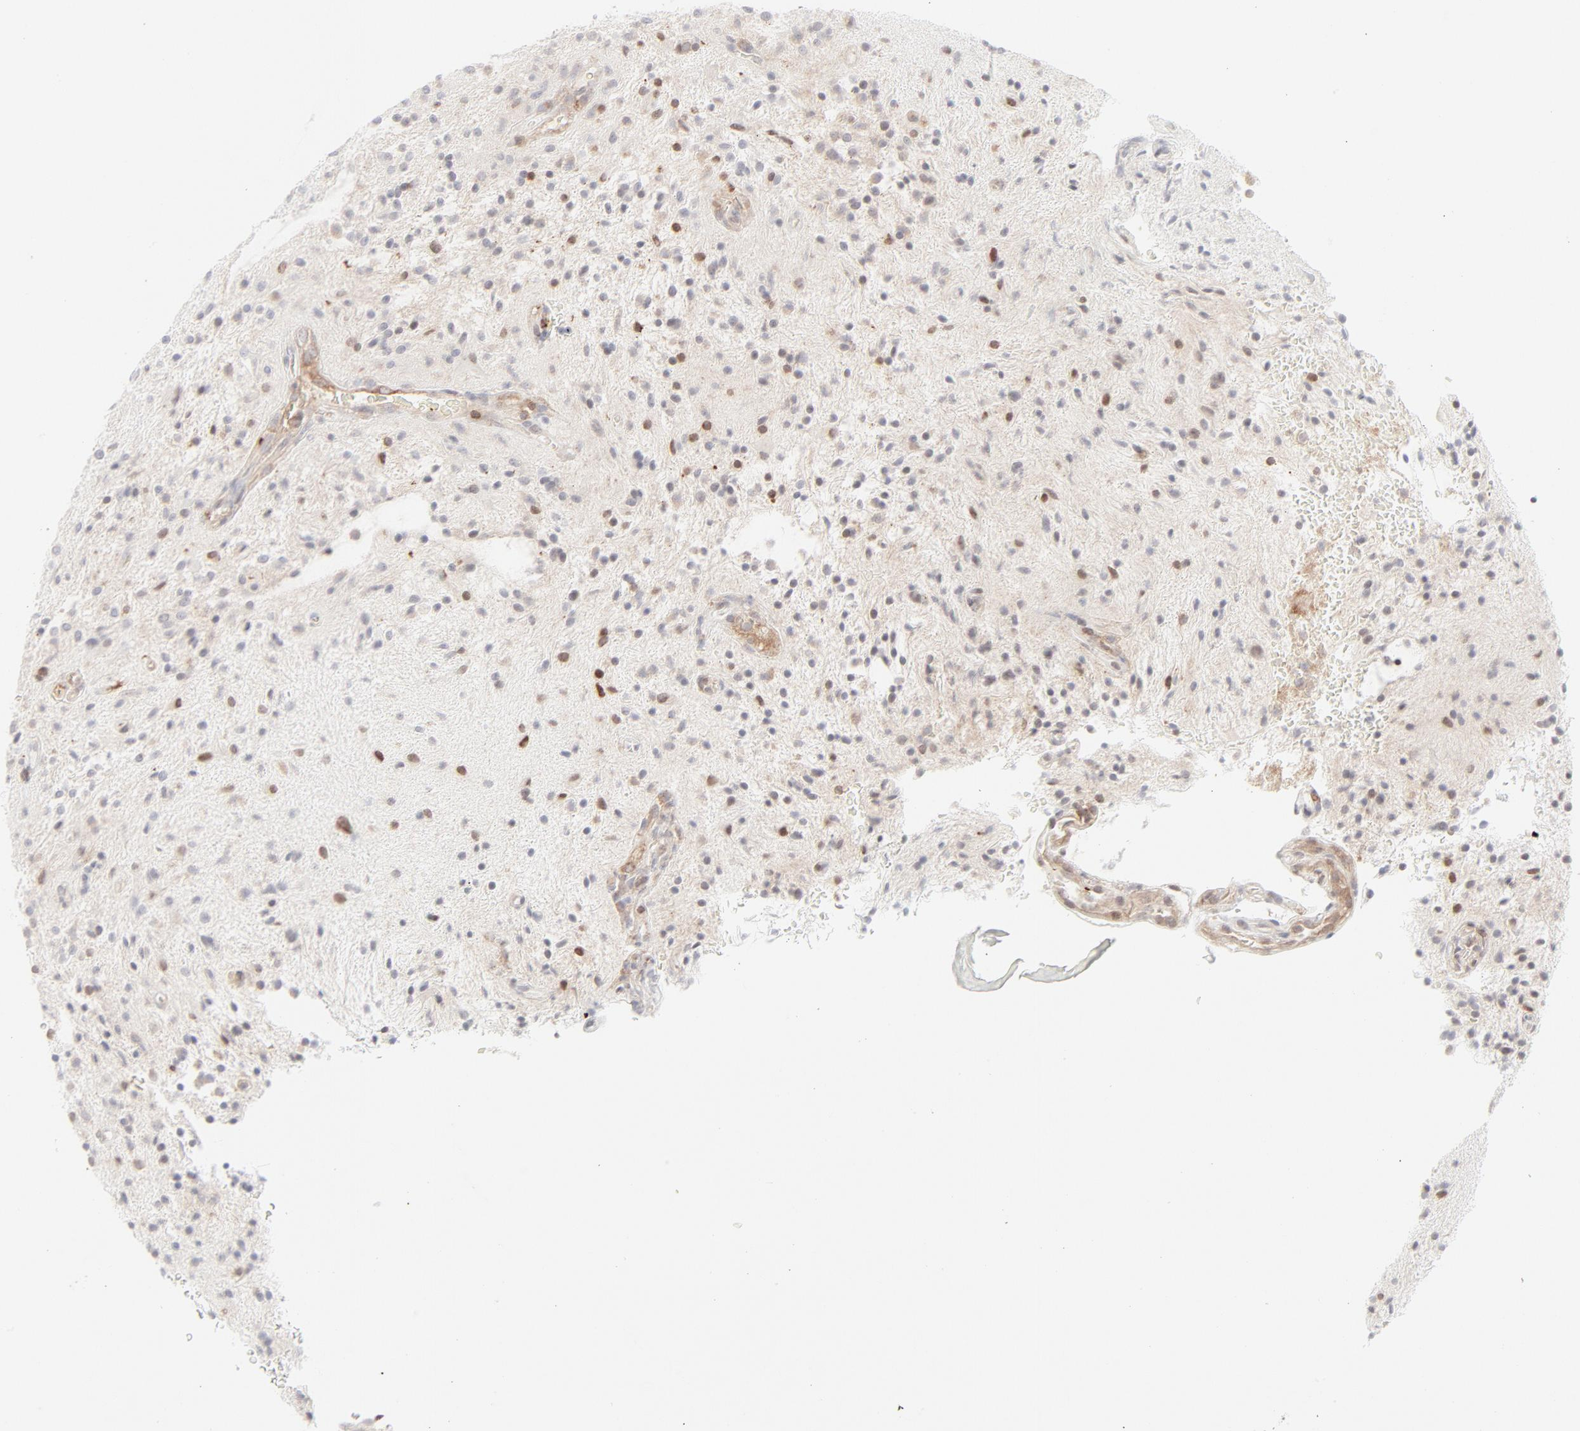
{"staining": {"intensity": "moderate", "quantity": "<25%", "location": "nuclear"}, "tissue": "glioma", "cell_type": "Tumor cells", "image_type": "cancer", "snomed": [{"axis": "morphology", "description": "Glioma, malignant, NOS"}, {"axis": "topography", "description": "Cerebellum"}], "caption": "A high-resolution image shows immunohistochemistry (IHC) staining of glioma, which displays moderate nuclear positivity in approximately <25% of tumor cells.", "gene": "PRKCB", "patient": {"sex": "female", "age": 10}}